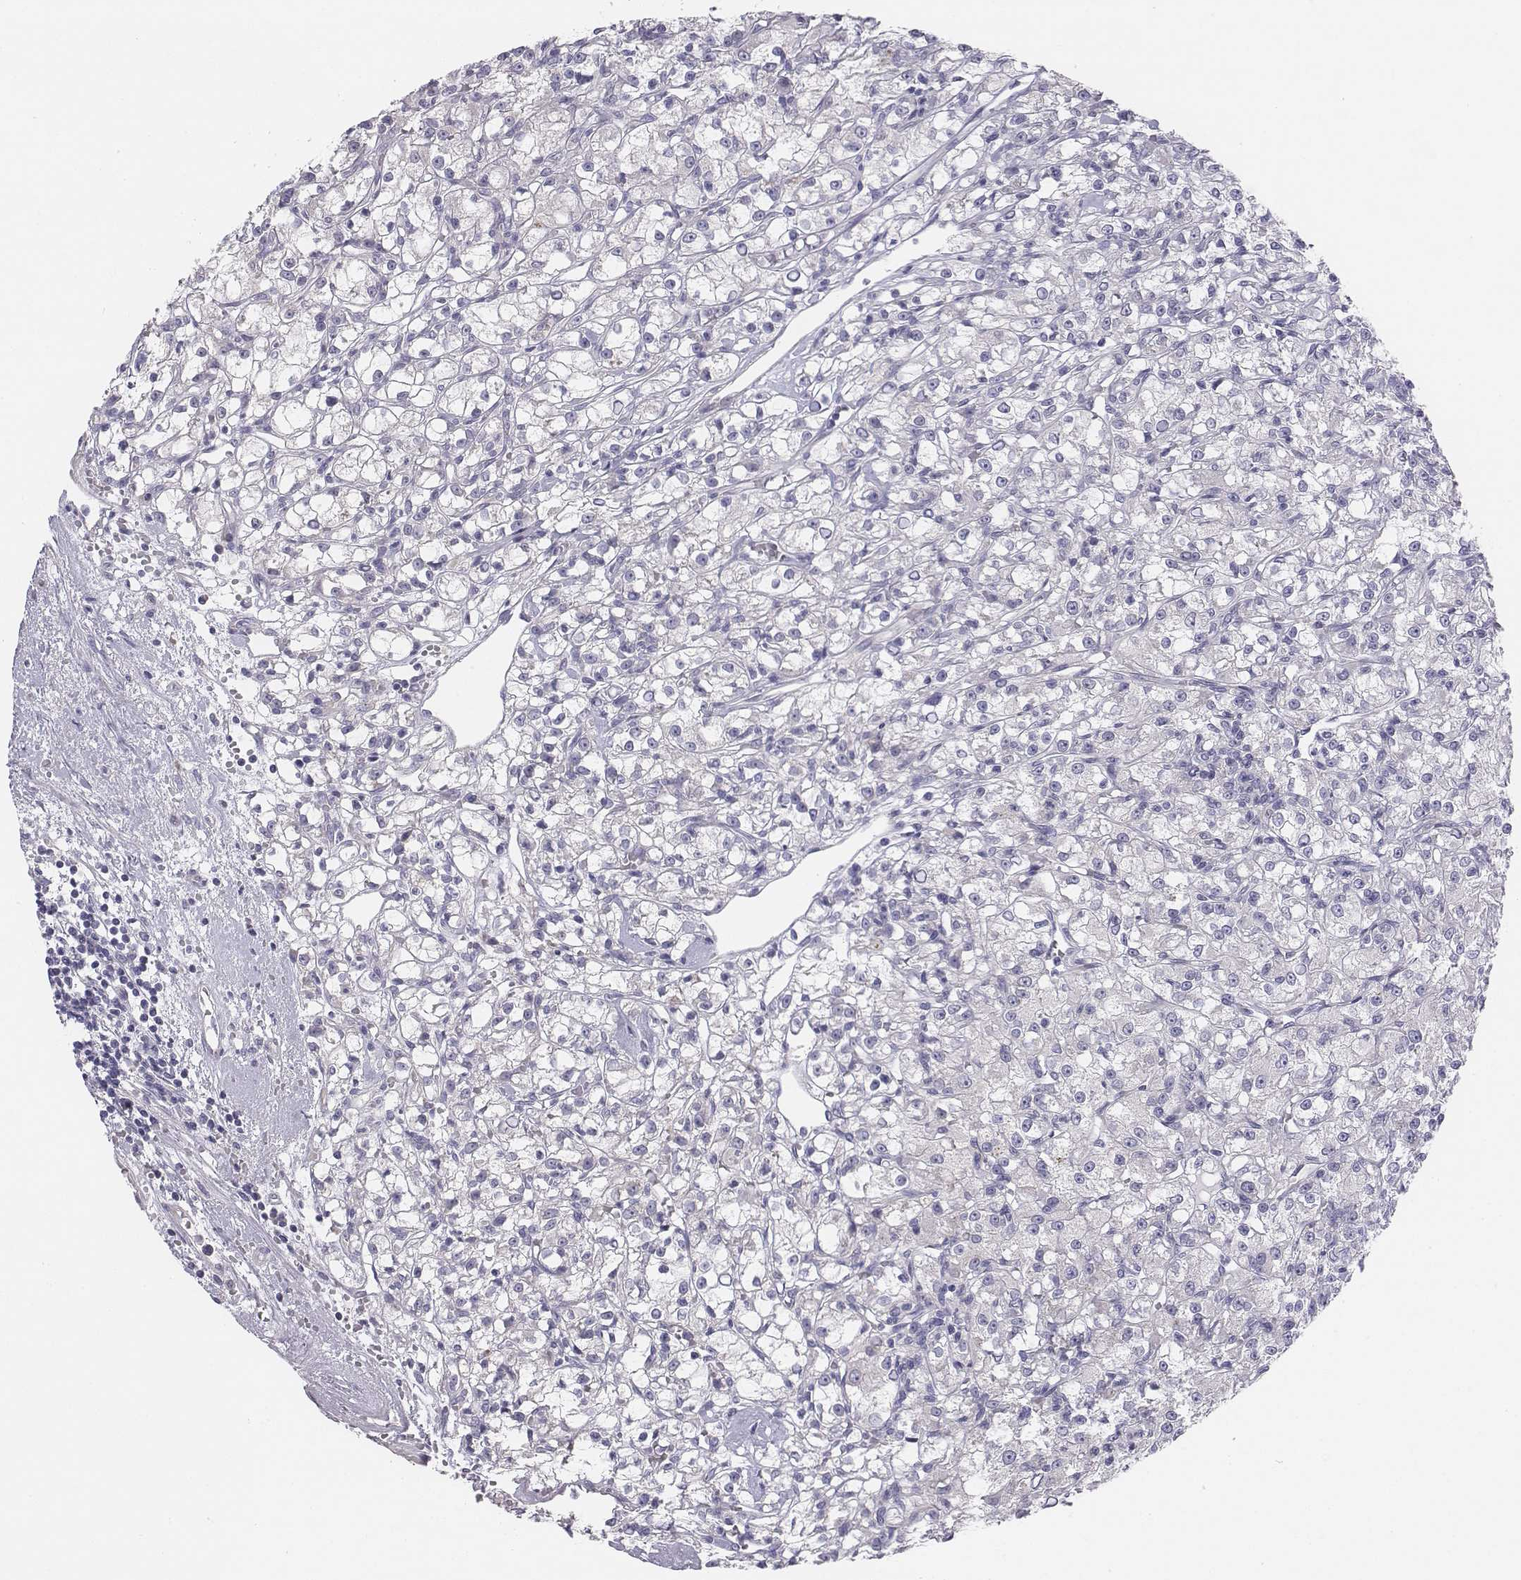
{"staining": {"intensity": "negative", "quantity": "none", "location": "none"}, "tissue": "renal cancer", "cell_type": "Tumor cells", "image_type": "cancer", "snomed": [{"axis": "morphology", "description": "Adenocarcinoma, NOS"}, {"axis": "topography", "description": "Kidney"}], "caption": "An IHC histopathology image of renal cancer is shown. There is no staining in tumor cells of renal cancer.", "gene": "CHST14", "patient": {"sex": "female", "age": 59}}